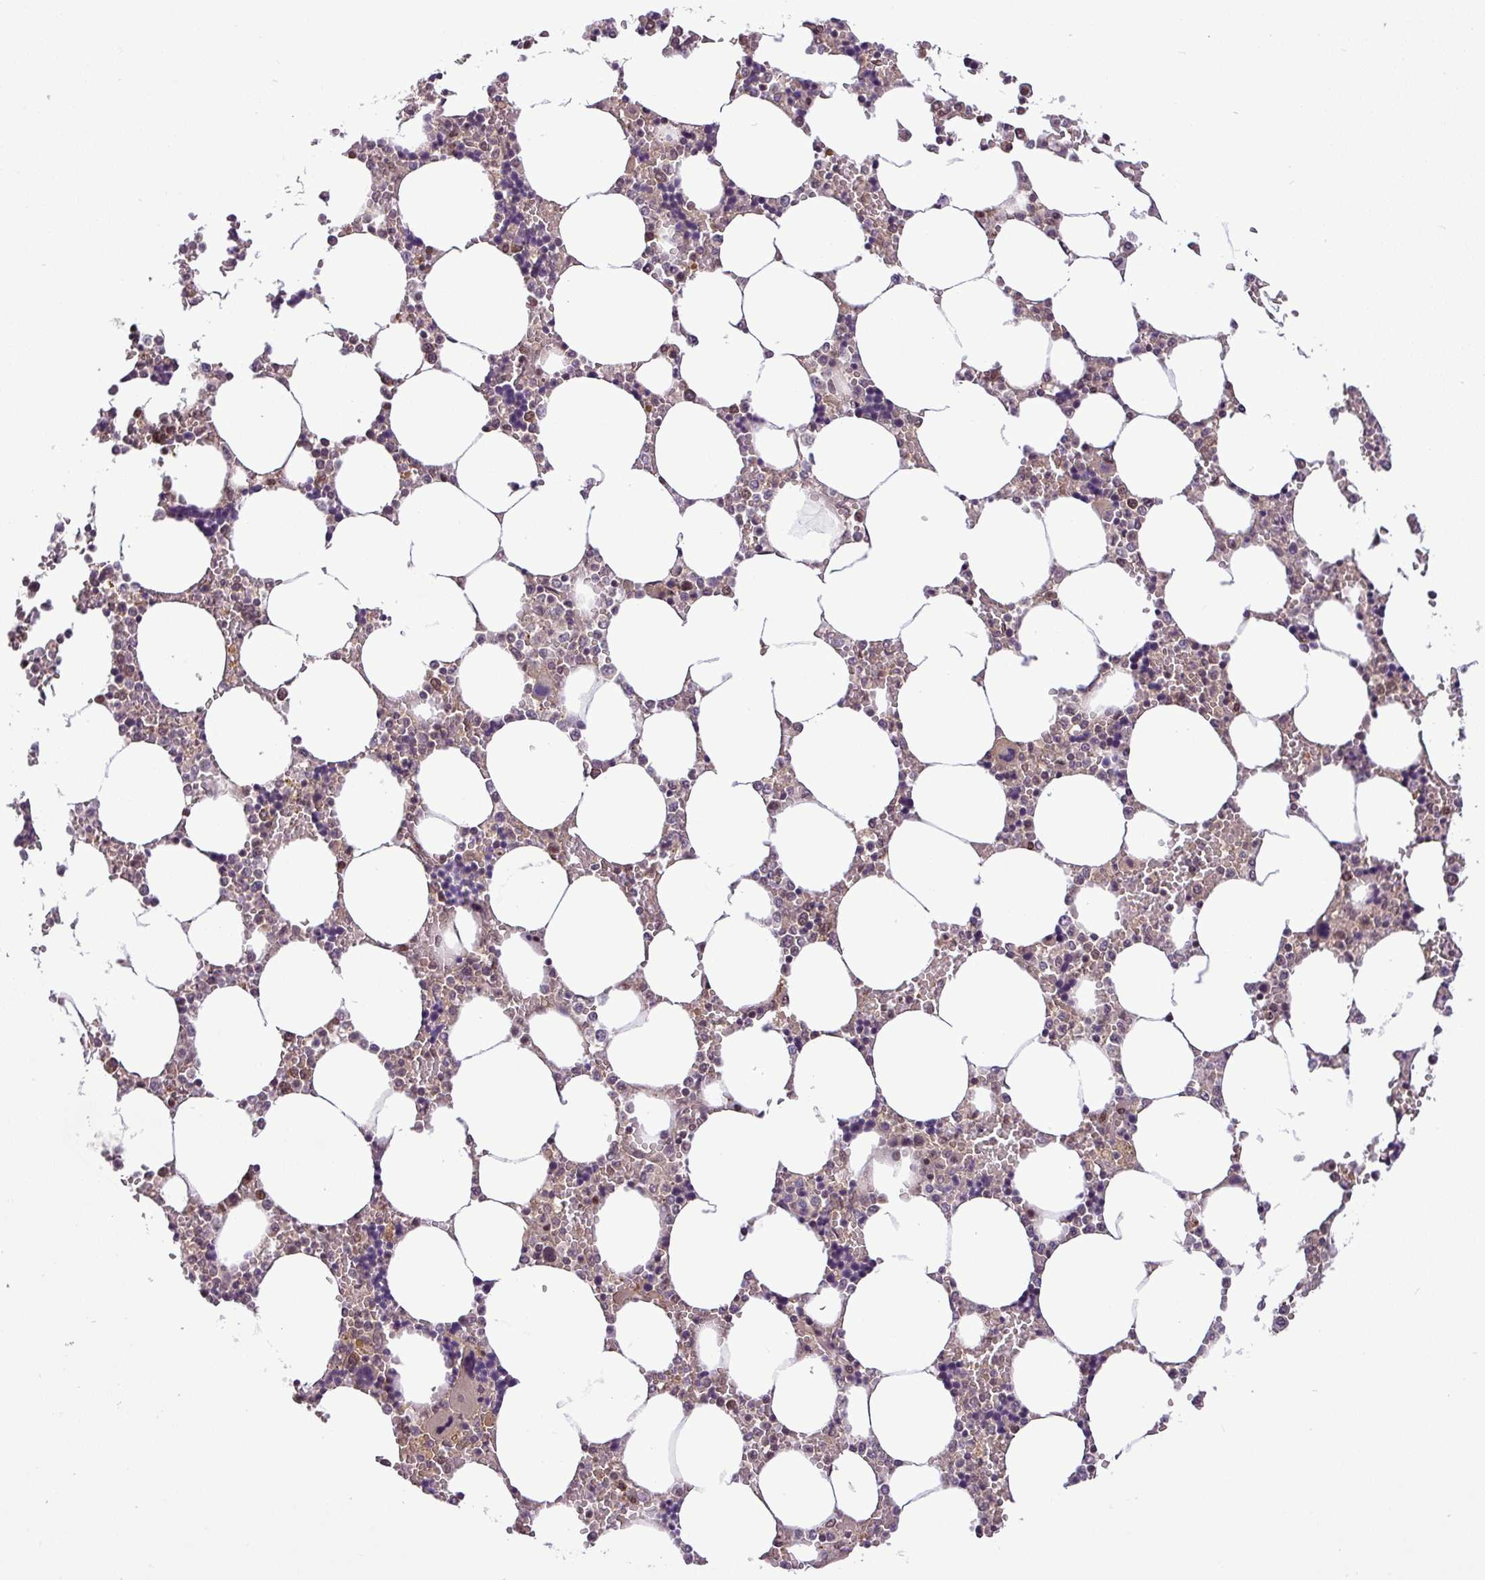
{"staining": {"intensity": "moderate", "quantity": "<25%", "location": "nuclear"}, "tissue": "bone marrow", "cell_type": "Hematopoietic cells", "image_type": "normal", "snomed": [{"axis": "morphology", "description": "Normal tissue, NOS"}, {"axis": "topography", "description": "Bone marrow"}], "caption": "This is an image of immunohistochemistry staining of unremarkable bone marrow, which shows moderate expression in the nuclear of hematopoietic cells.", "gene": "MFHAS1", "patient": {"sex": "male", "age": 64}}